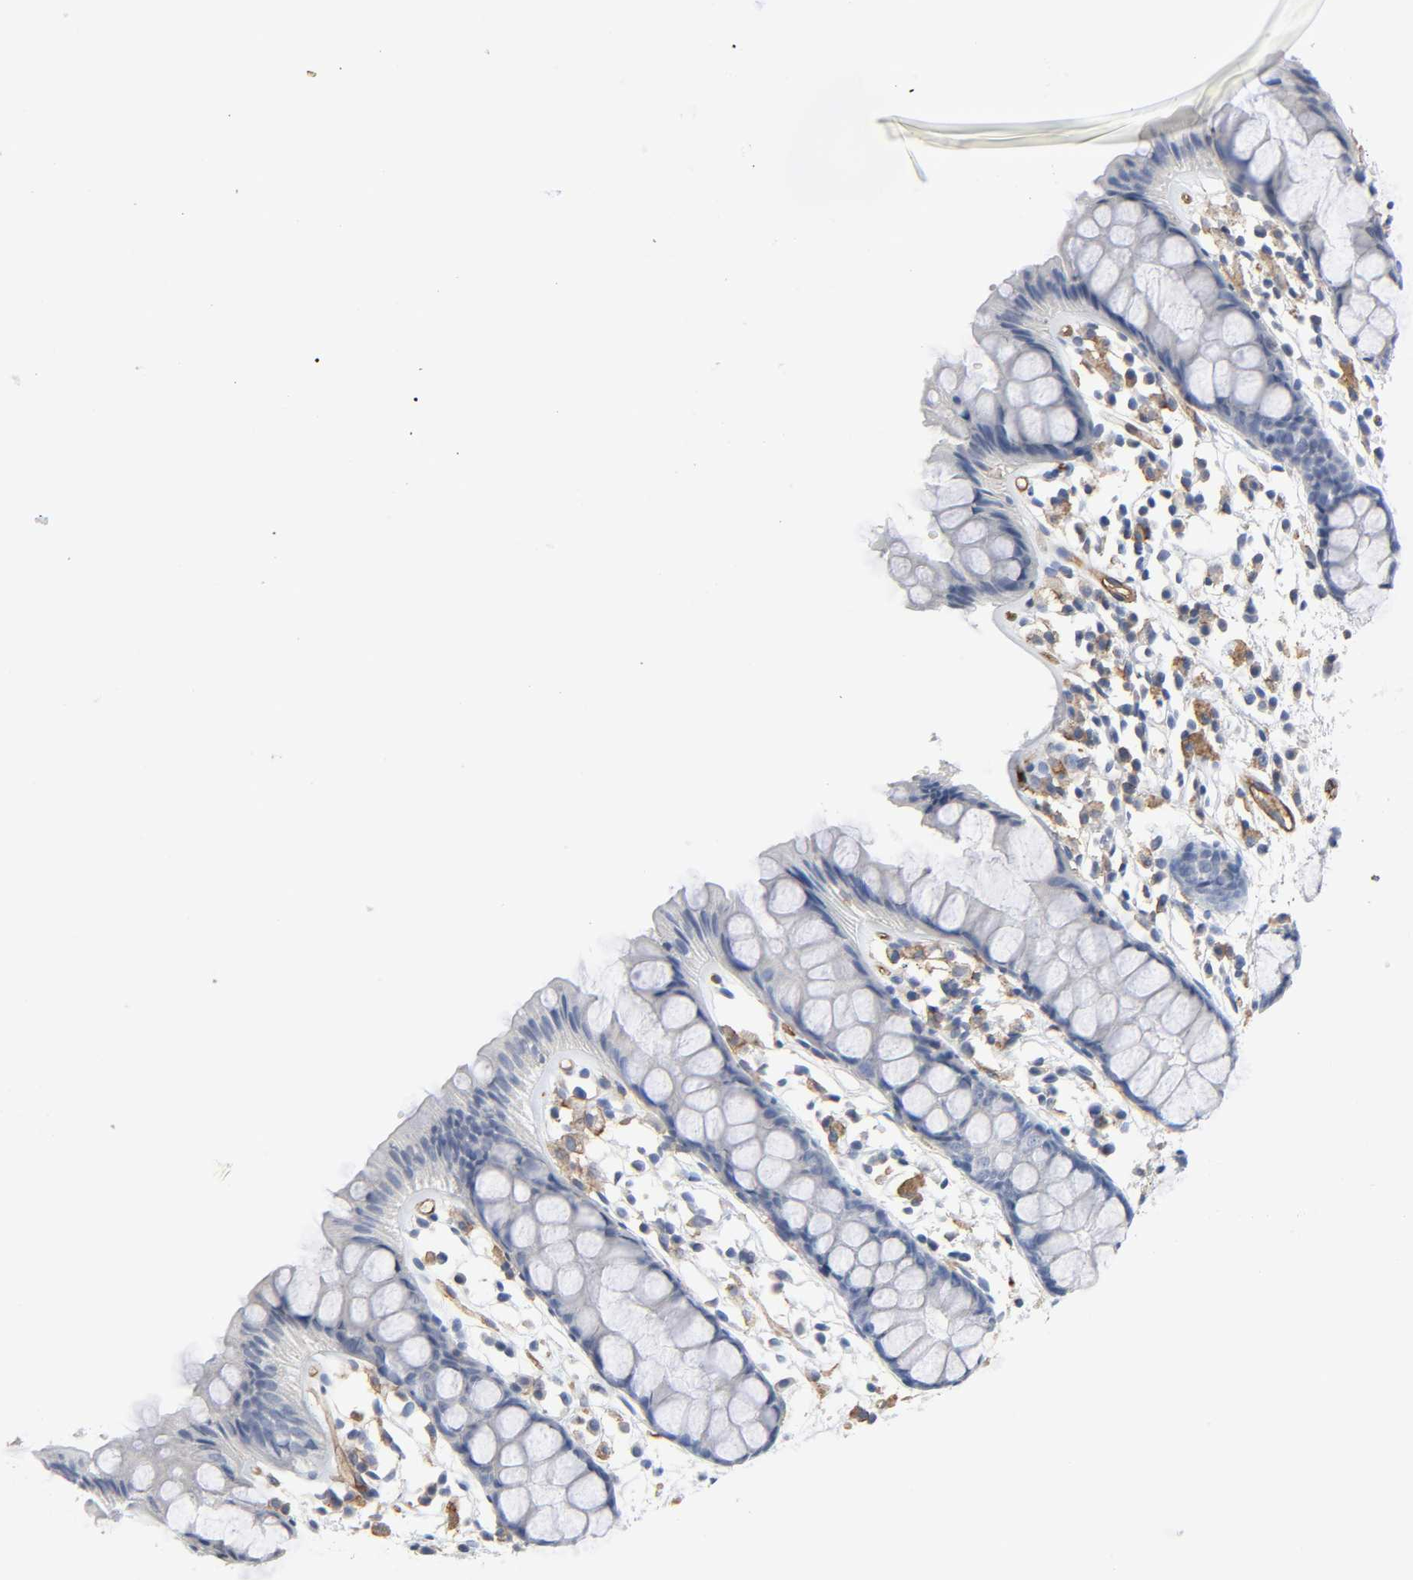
{"staining": {"intensity": "negative", "quantity": "none", "location": "none"}, "tissue": "rectum", "cell_type": "Glandular cells", "image_type": "normal", "snomed": [{"axis": "morphology", "description": "Normal tissue, NOS"}, {"axis": "topography", "description": "Rectum"}], "caption": "Glandular cells are negative for brown protein staining in unremarkable rectum.", "gene": "PECAM1", "patient": {"sex": "female", "age": 66}}